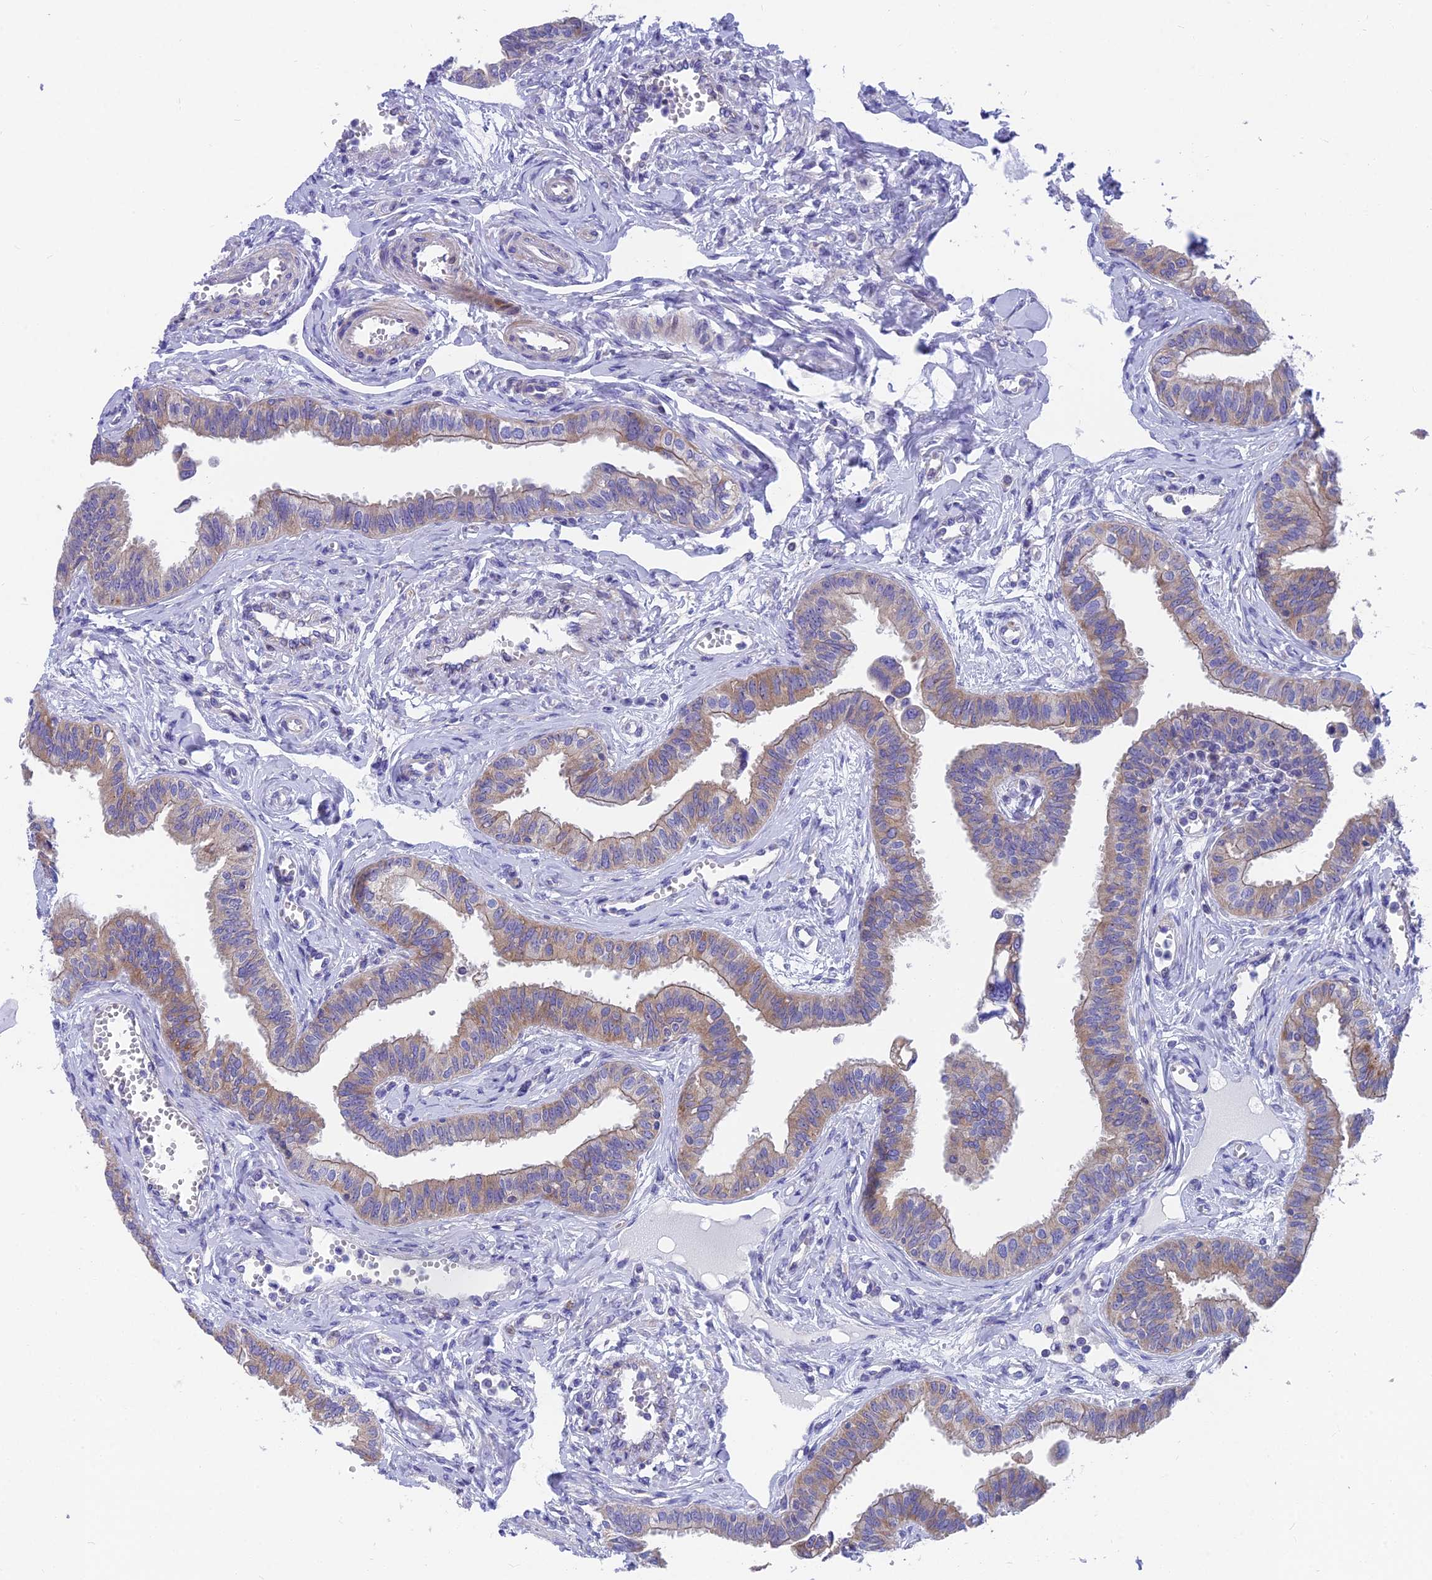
{"staining": {"intensity": "moderate", "quantity": "25%-75%", "location": "cytoplasmic/membranous"}, "tissue": "fallopian tube", "cell_type": "Glandular cells", "image_type": "normal", "snomed": [{"axis": "morphology", "description": "Normal tissue, NOS"}, {"axis": "morphology", "description": "Carcinoma, NOS"}, {"axis": "topography", "description": "Fallopian tube"}, {"axis": "topography", "description": "Ovary"}], "caption": "Protein expression by IHC displays moderate cytoplasmic/membranous positivity in about 25%-75% of glandular cells in normal fallopian tube.", "gene": "MVB12A", "patient": {"sex": "female", "age": 59}}